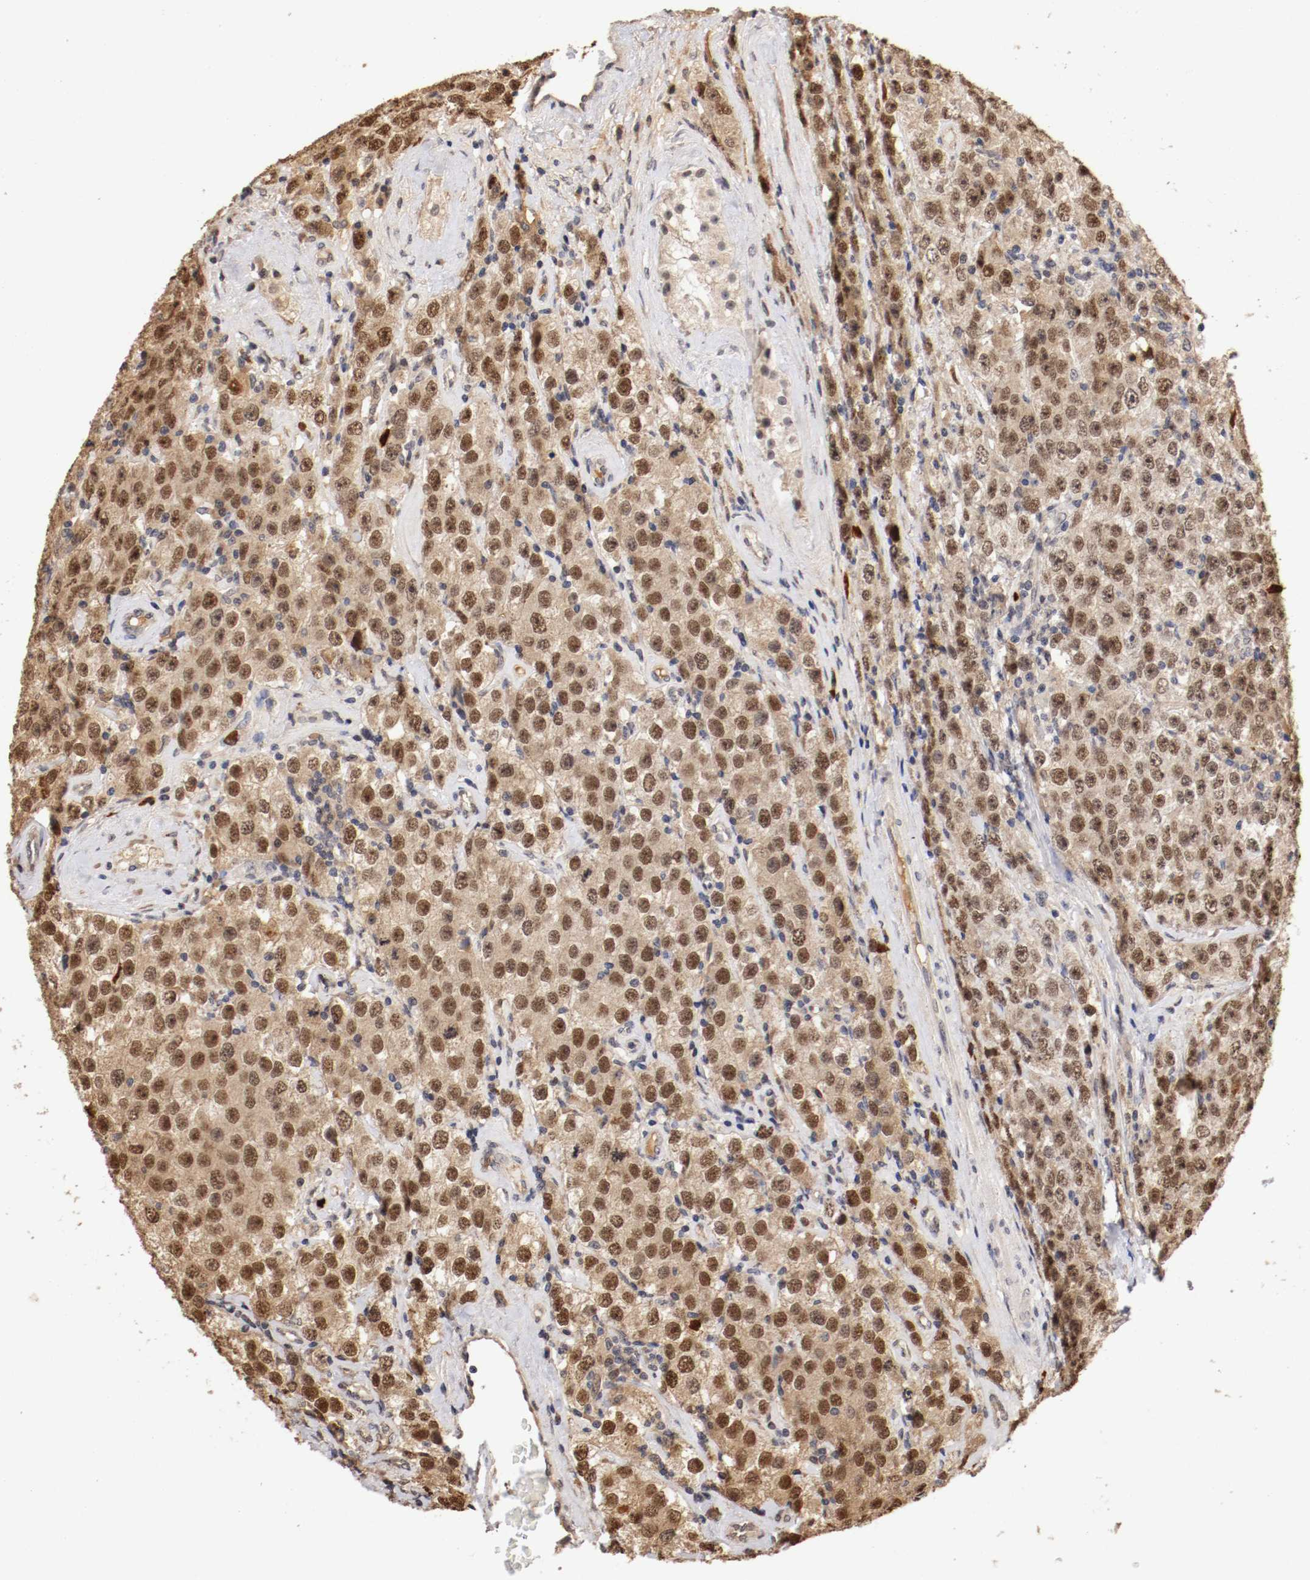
{"staining": {"intensity": "moderate", "quantity": ">75%", "location": "cytoplasmic/membranous,nuclear"}, "tissue": "testis cancer", "cell_type": "Tumor cells", "image_type": "cancer", "snomed": [{"axis": "morphology", "description": "Seminoma, NOS"}, {"axis": "topography", "description": "Testis"}], "caption": "The immunohistochemical stain labels moderate cytoplasmic/membranous and nuclear staining in tumor cells of testis seminoma tissue.", "gene": "DNMT3B", "patient": {"sex": "male", "age": 52}}